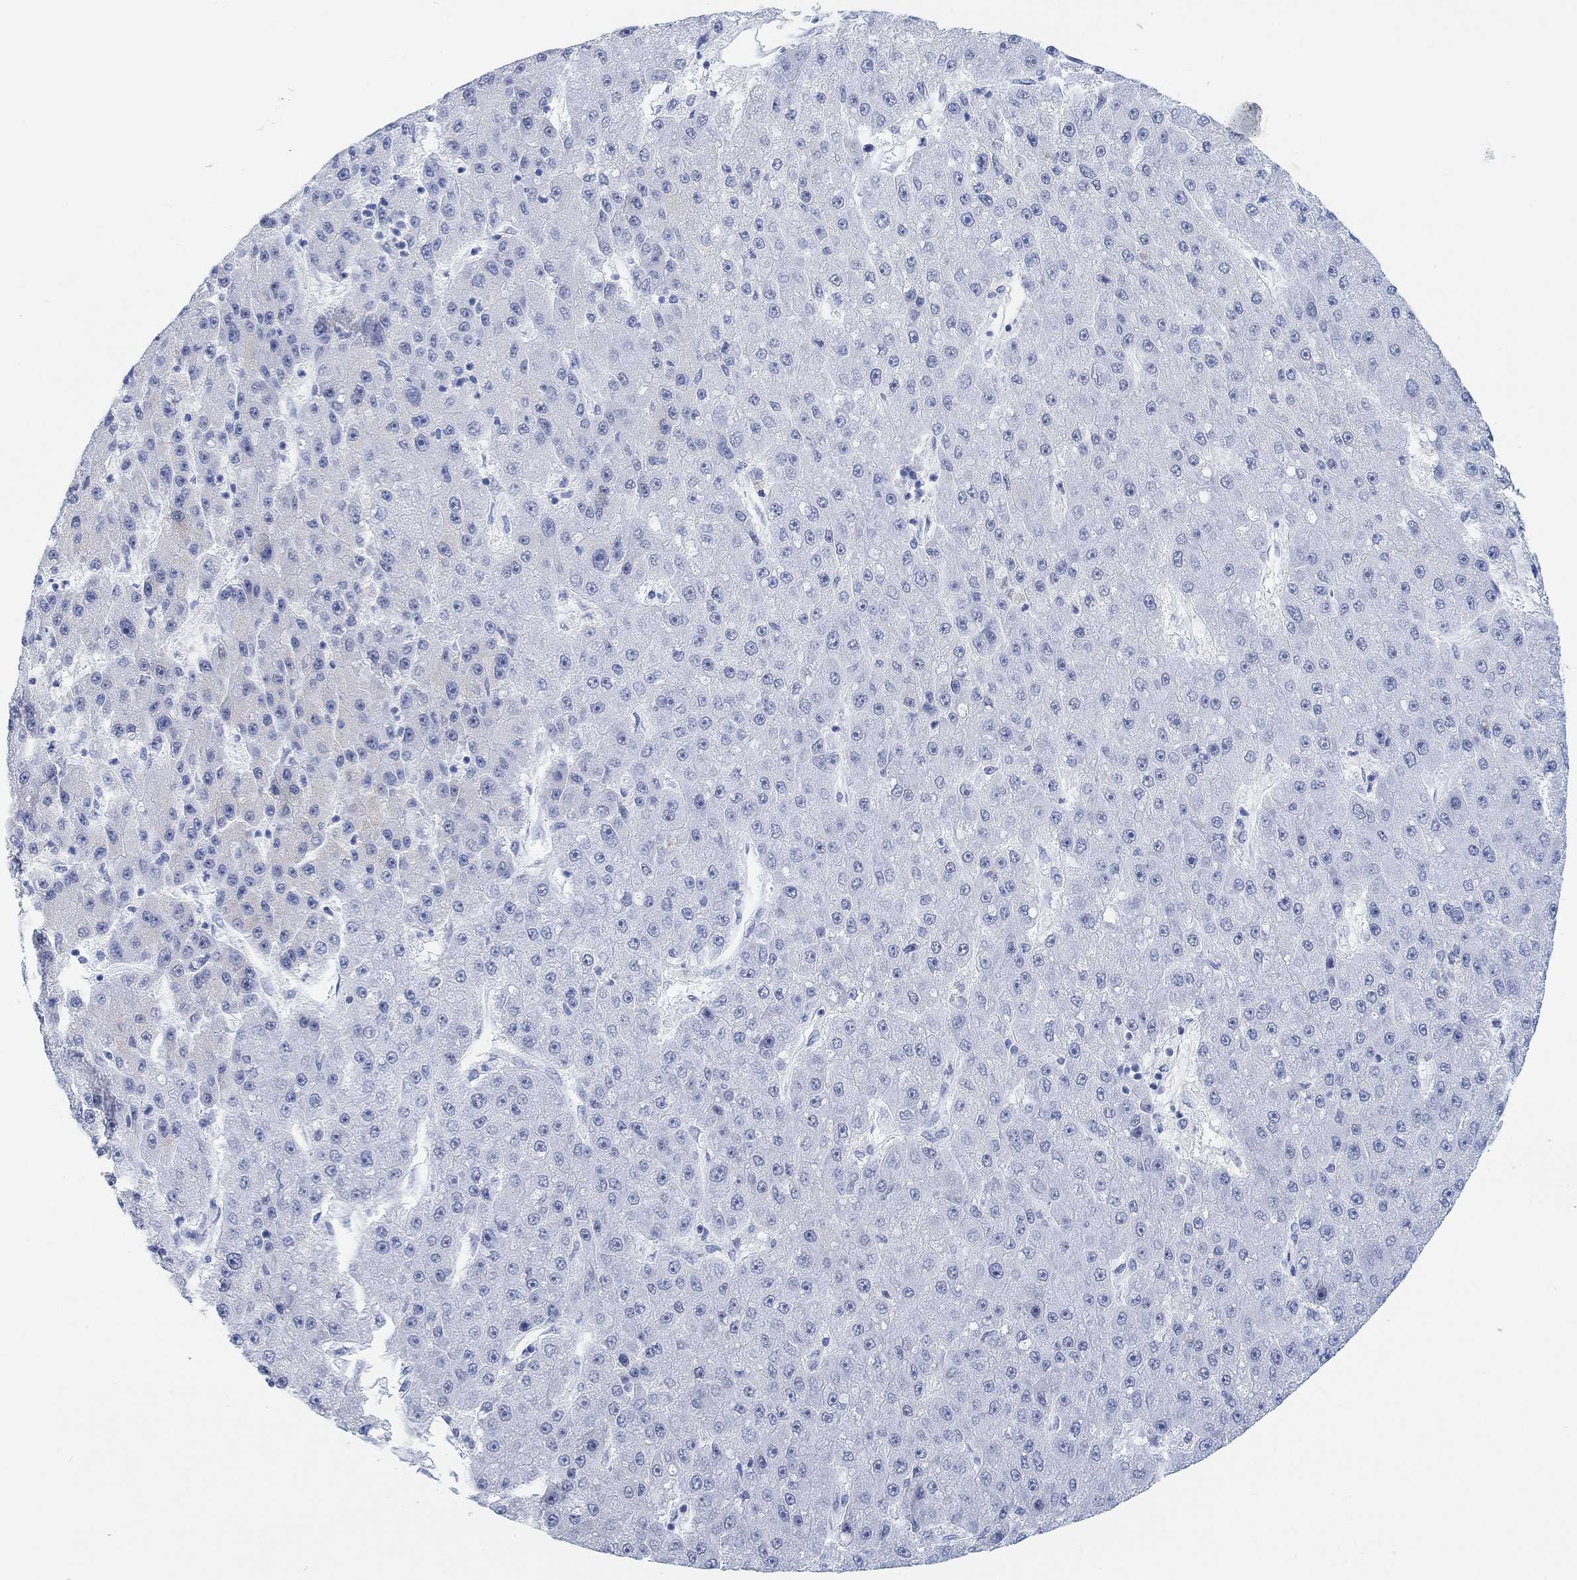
{"staining": {"intensity": "negative", "quantity": "none", "location": "none"}, "tissue": "liver cancer", "cell_type": "Tumor cells", "image_type": "cancer", "snomed": [{"axis": "morphology", "description": "Carcinoma, Hepatocellular, NOS"}, {"axis": "topography", "description": "Liver"}], "caption": "Immunohistochemistry of liver hepatocellular carcinoma shows no positivity in tumor cells.", "gene": "ENO4", "patient": {"sex": "male", "age": 67}}